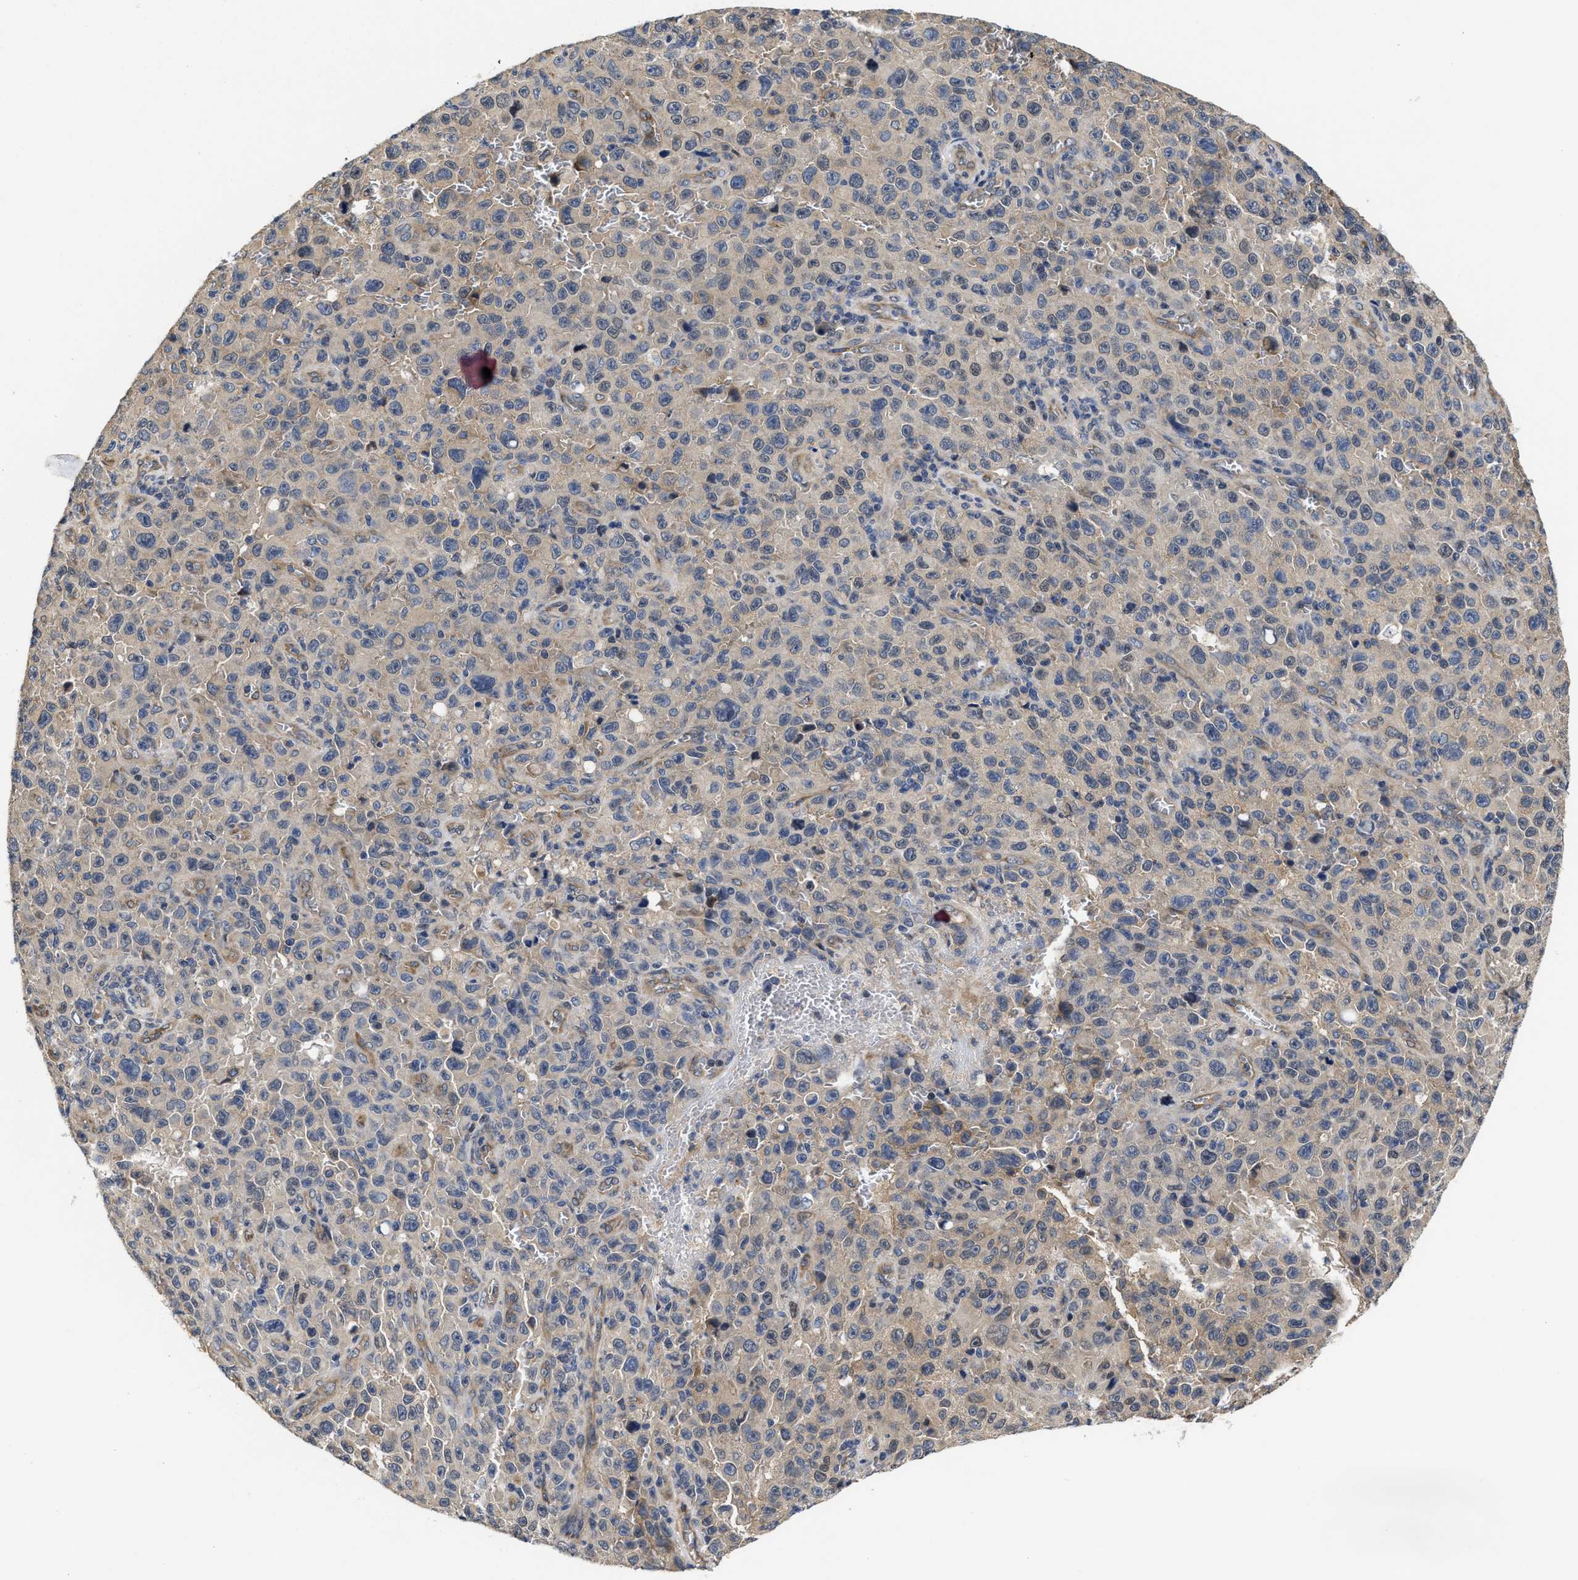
{"staining": {"intensity": "weak", "quantity": "<25%", "location": "cytoplasmic/membranous"}, "tissue": "melanoma", "cell_type": "Tumor cells", "image_type": "cancer", "snomed": [{"axis": "morphology", "description": "Malignant melanoma, NOS"}, {"axis": "topography", "description": "Skin"}], "caption": "Immunohistochemistry (IHC) of human melanoma demonstrates no positivity in tumor cells.", "gene": "TRAF6", "patient": {"sex": "female", "age": 82}}